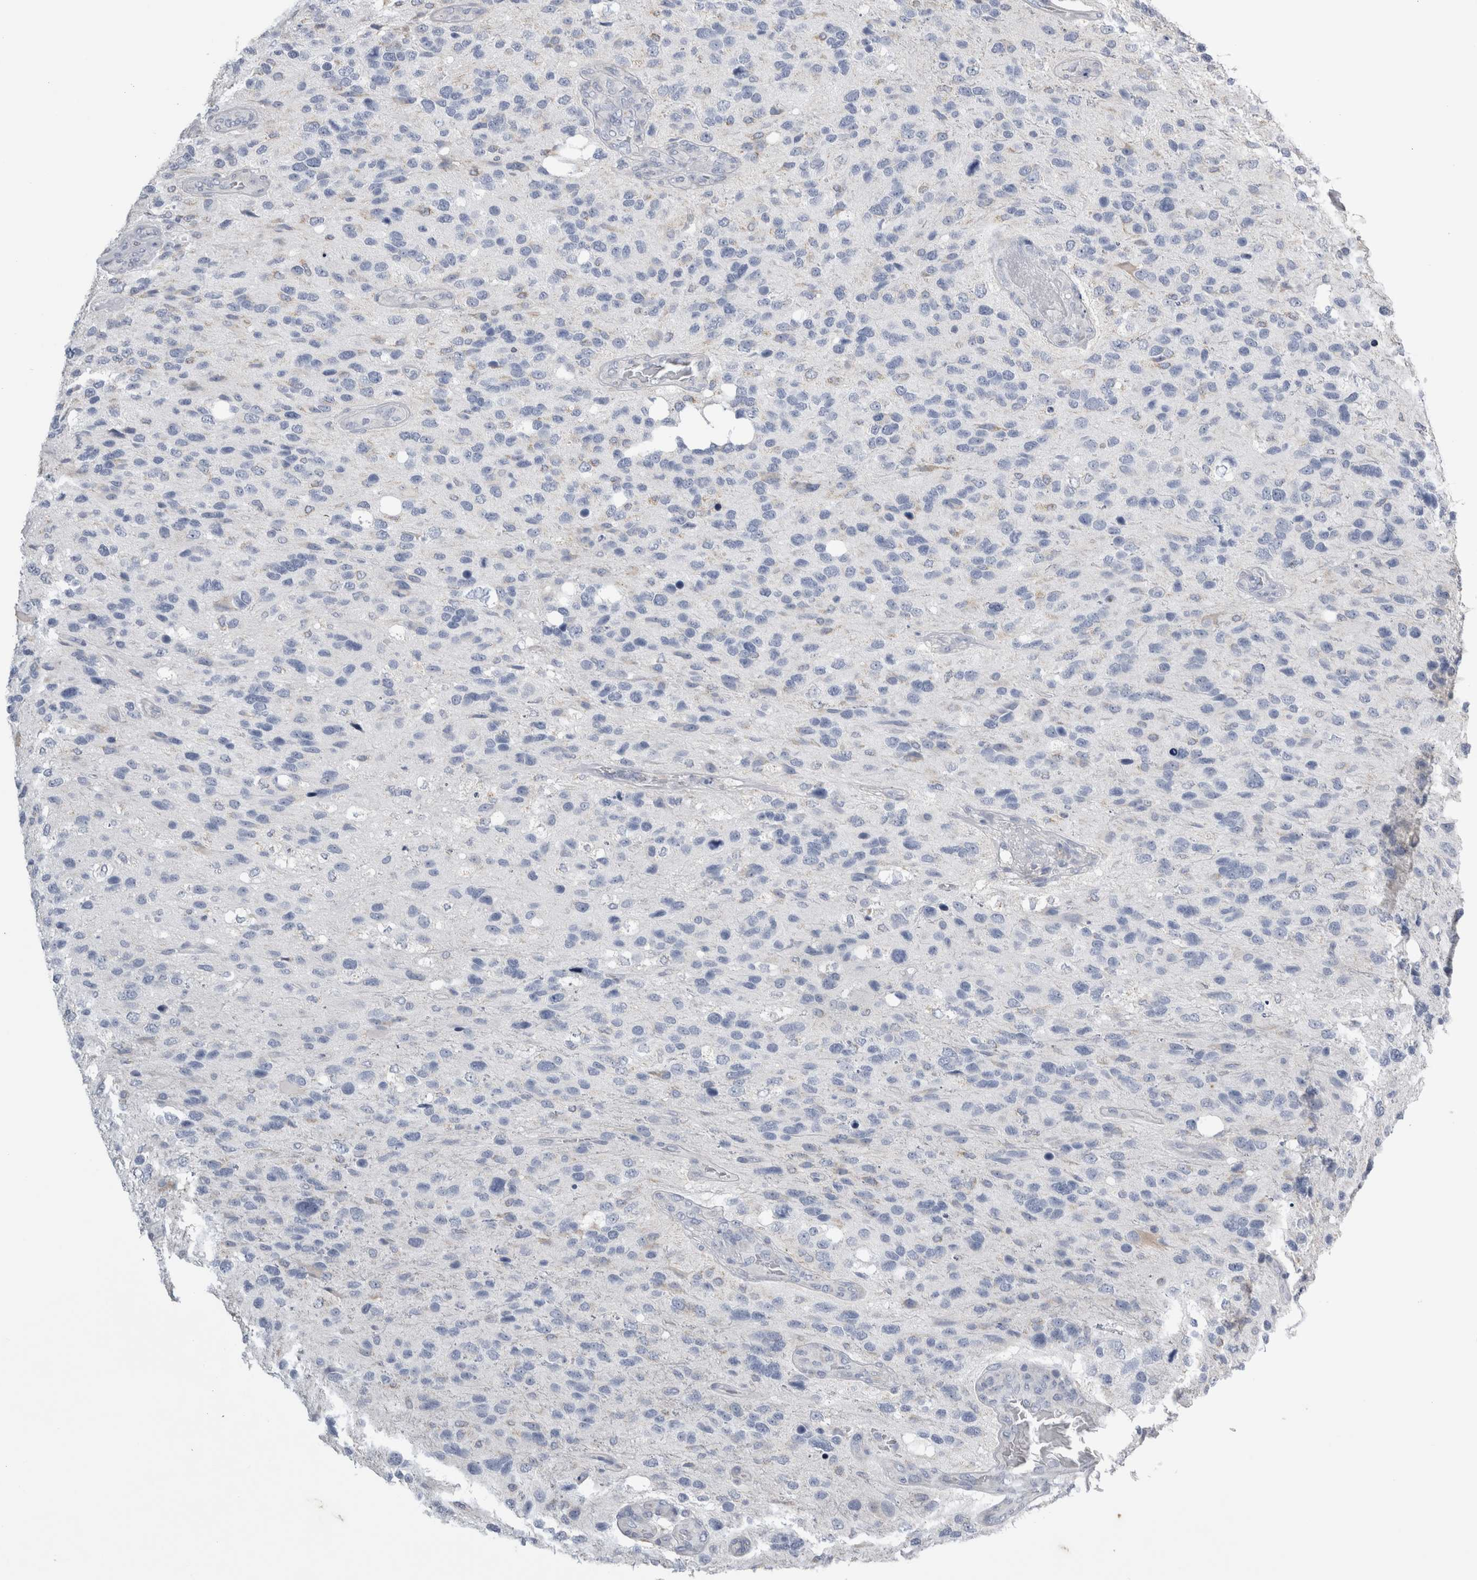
{"staining": {"intensity": "negative", "quantity": "none", "location": "none"}, "tissue": "glioma", "cell_type": "Tumor cells", "image_type": "cancer", "snomed": [{"axis": "morphology", "description": "Glioma, malignant, High grade"}, {"axis": "topography", "description": "Brain"}], "caption": "This is a histopathology image of IHC staining of malignant high-grade glioma, which shows no staining in tumor cells.", "gene": "DHRS4", "patient": {"sex": "female", "age": 58}}